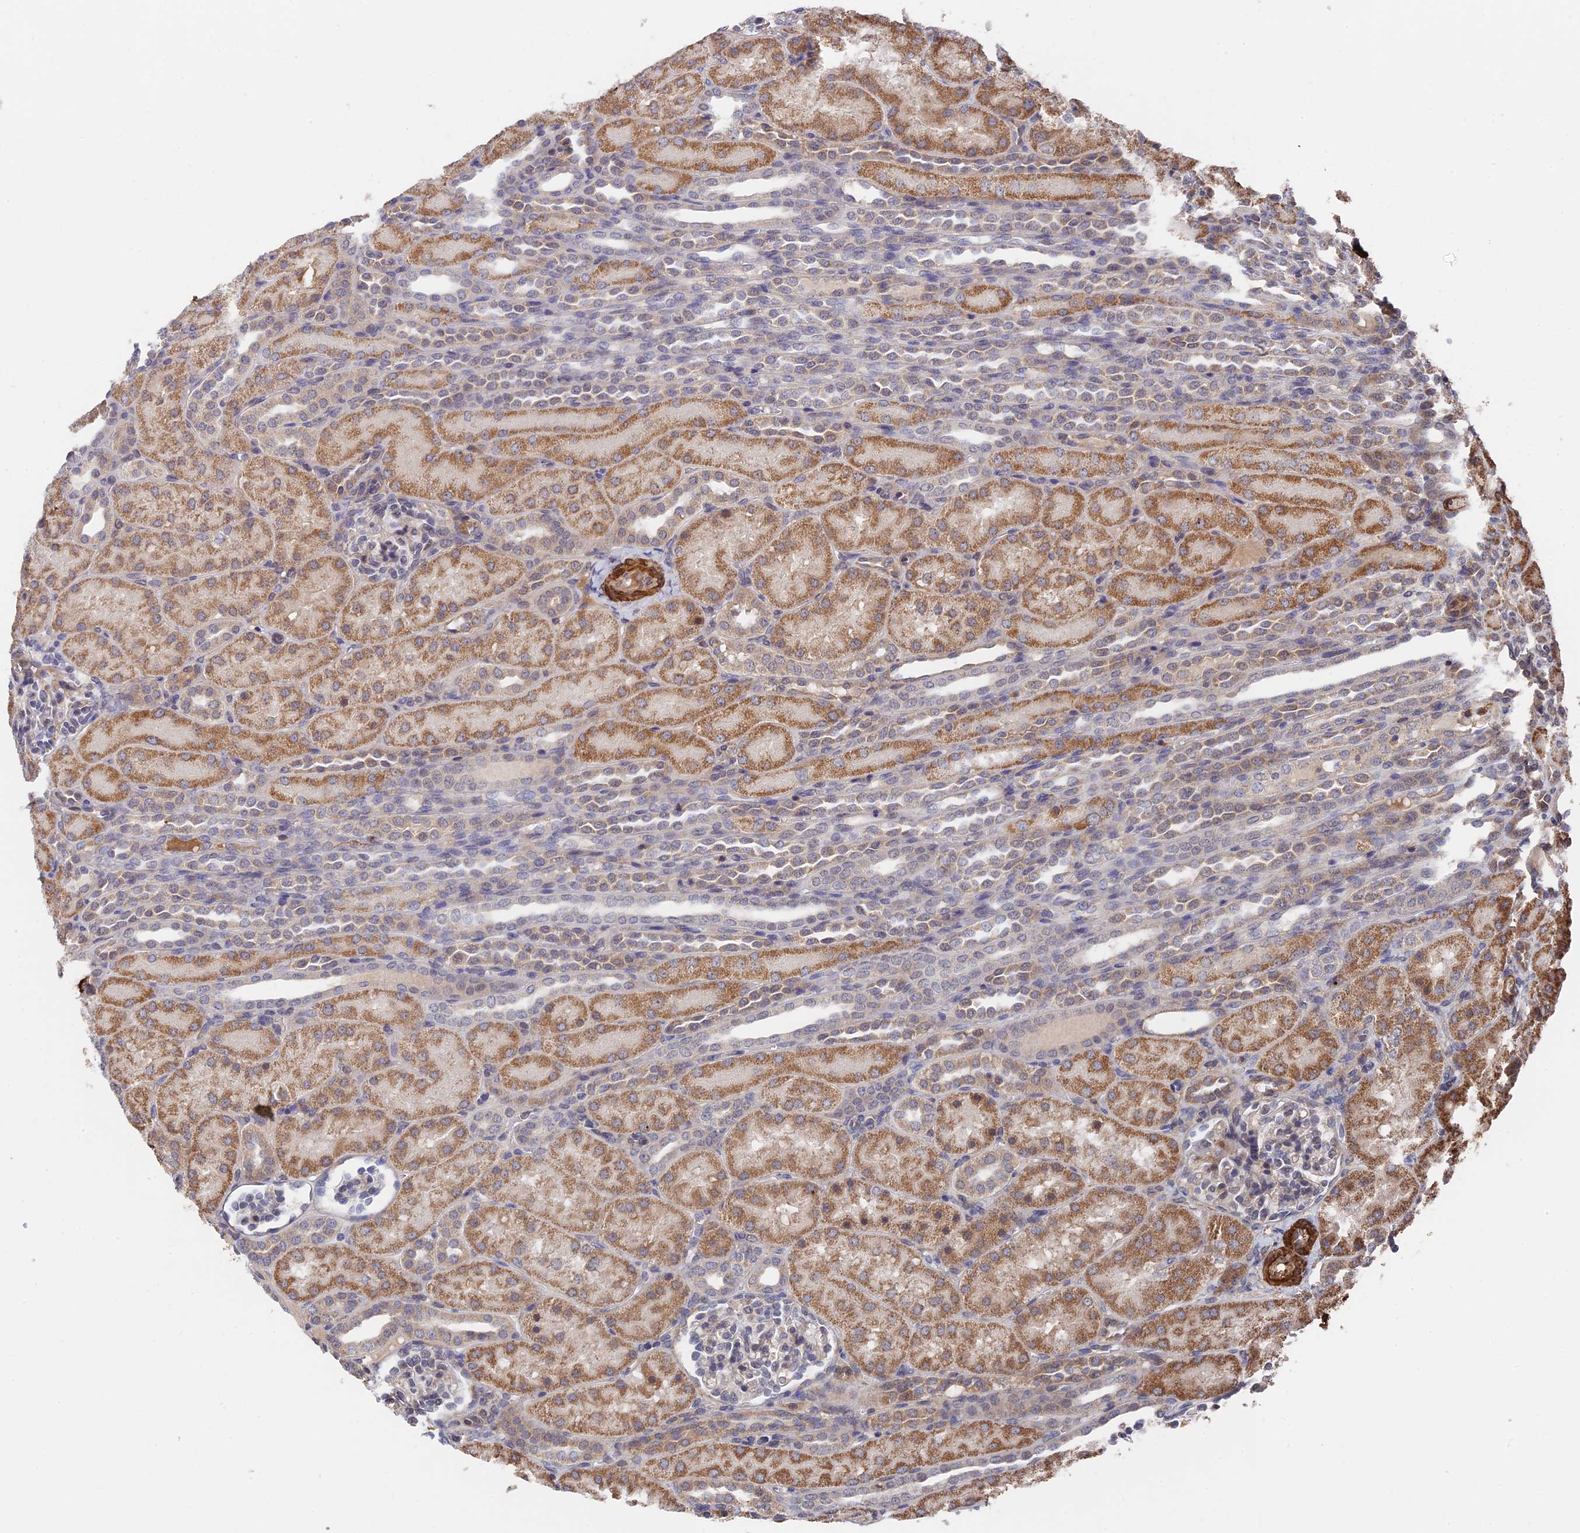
{"staining": {"intensity": "negative", "quantity": "none", "location": "none"}, "tissue": "kidney", "cell_type": "Cells in glomeruli", "image_type": "normal", "snomed": [{"axis": "morphology", "description": "Normal tissue, NOS"}, {"axis": "topography", "description": "Kidney"}], "caption": "This is an IHC histopathology image of benign kidney. There is no staining in cells in glomeruli.", "gene": "ZNF320", "patient": {"sex": "male", "age": 1}}